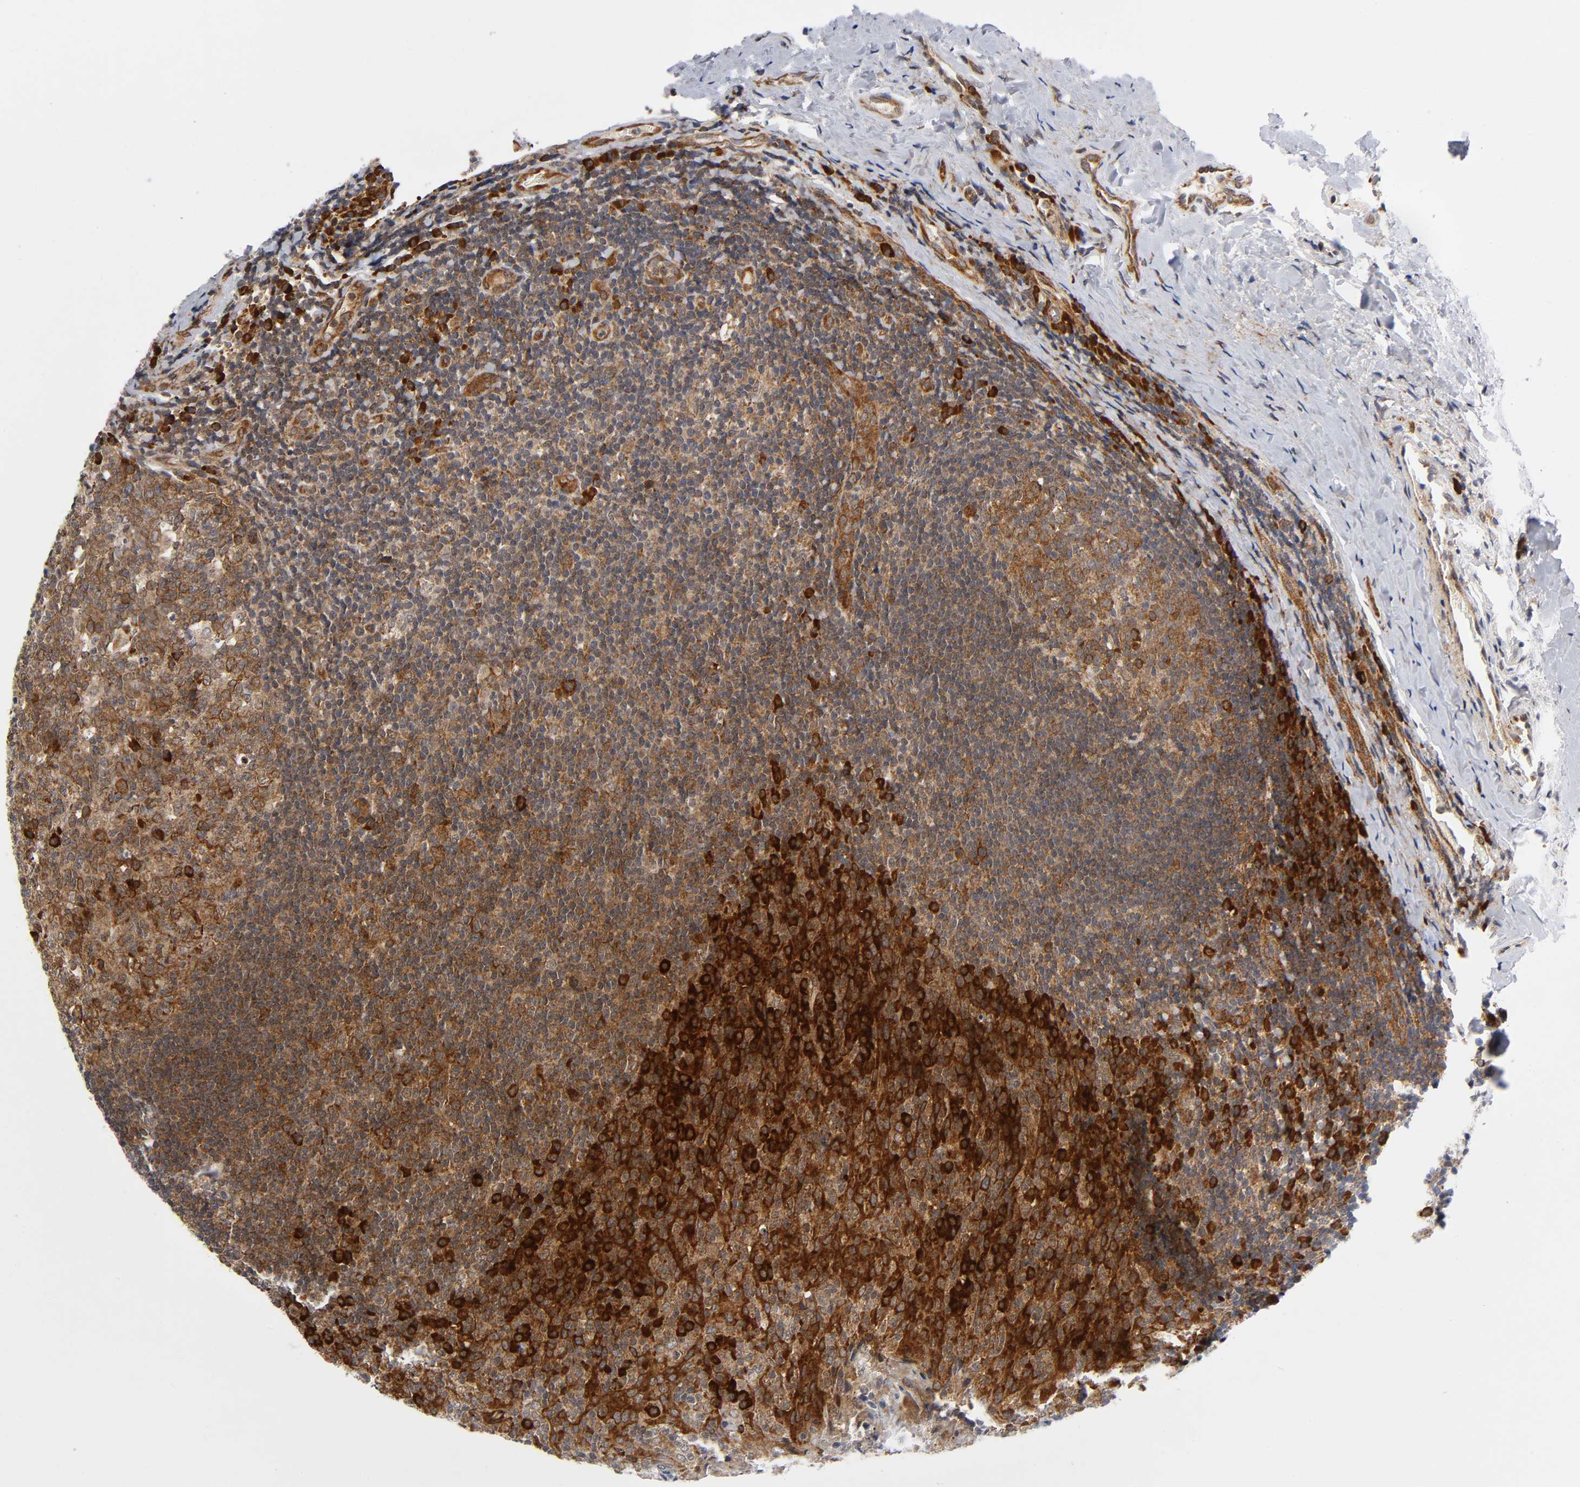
{"staining": {"intensity": "moderate", "quantity": ">75%", "location": "cytoplasmic/membranous"}, "tissue": "tonsil", "cell_type": "Germinal center cells", "image_type": "normal", "snomed": [{"axis": "morphology", "description": "Normal tissue, NOS"}, {"axis": "topography", "description": "Tonsil"}], "caption": "Normal tonsil exhibits moderate cytoplasmic/membranous positivity in approximately >75% of germinal center cells, visualized by immunohistochemistry. (DAB (3,3'-diaminobenzidine) = brown stain, brightfield microscopy at high magnification).", "gene": "EIF5", "patient": {"sex": "male", "age": 31}}